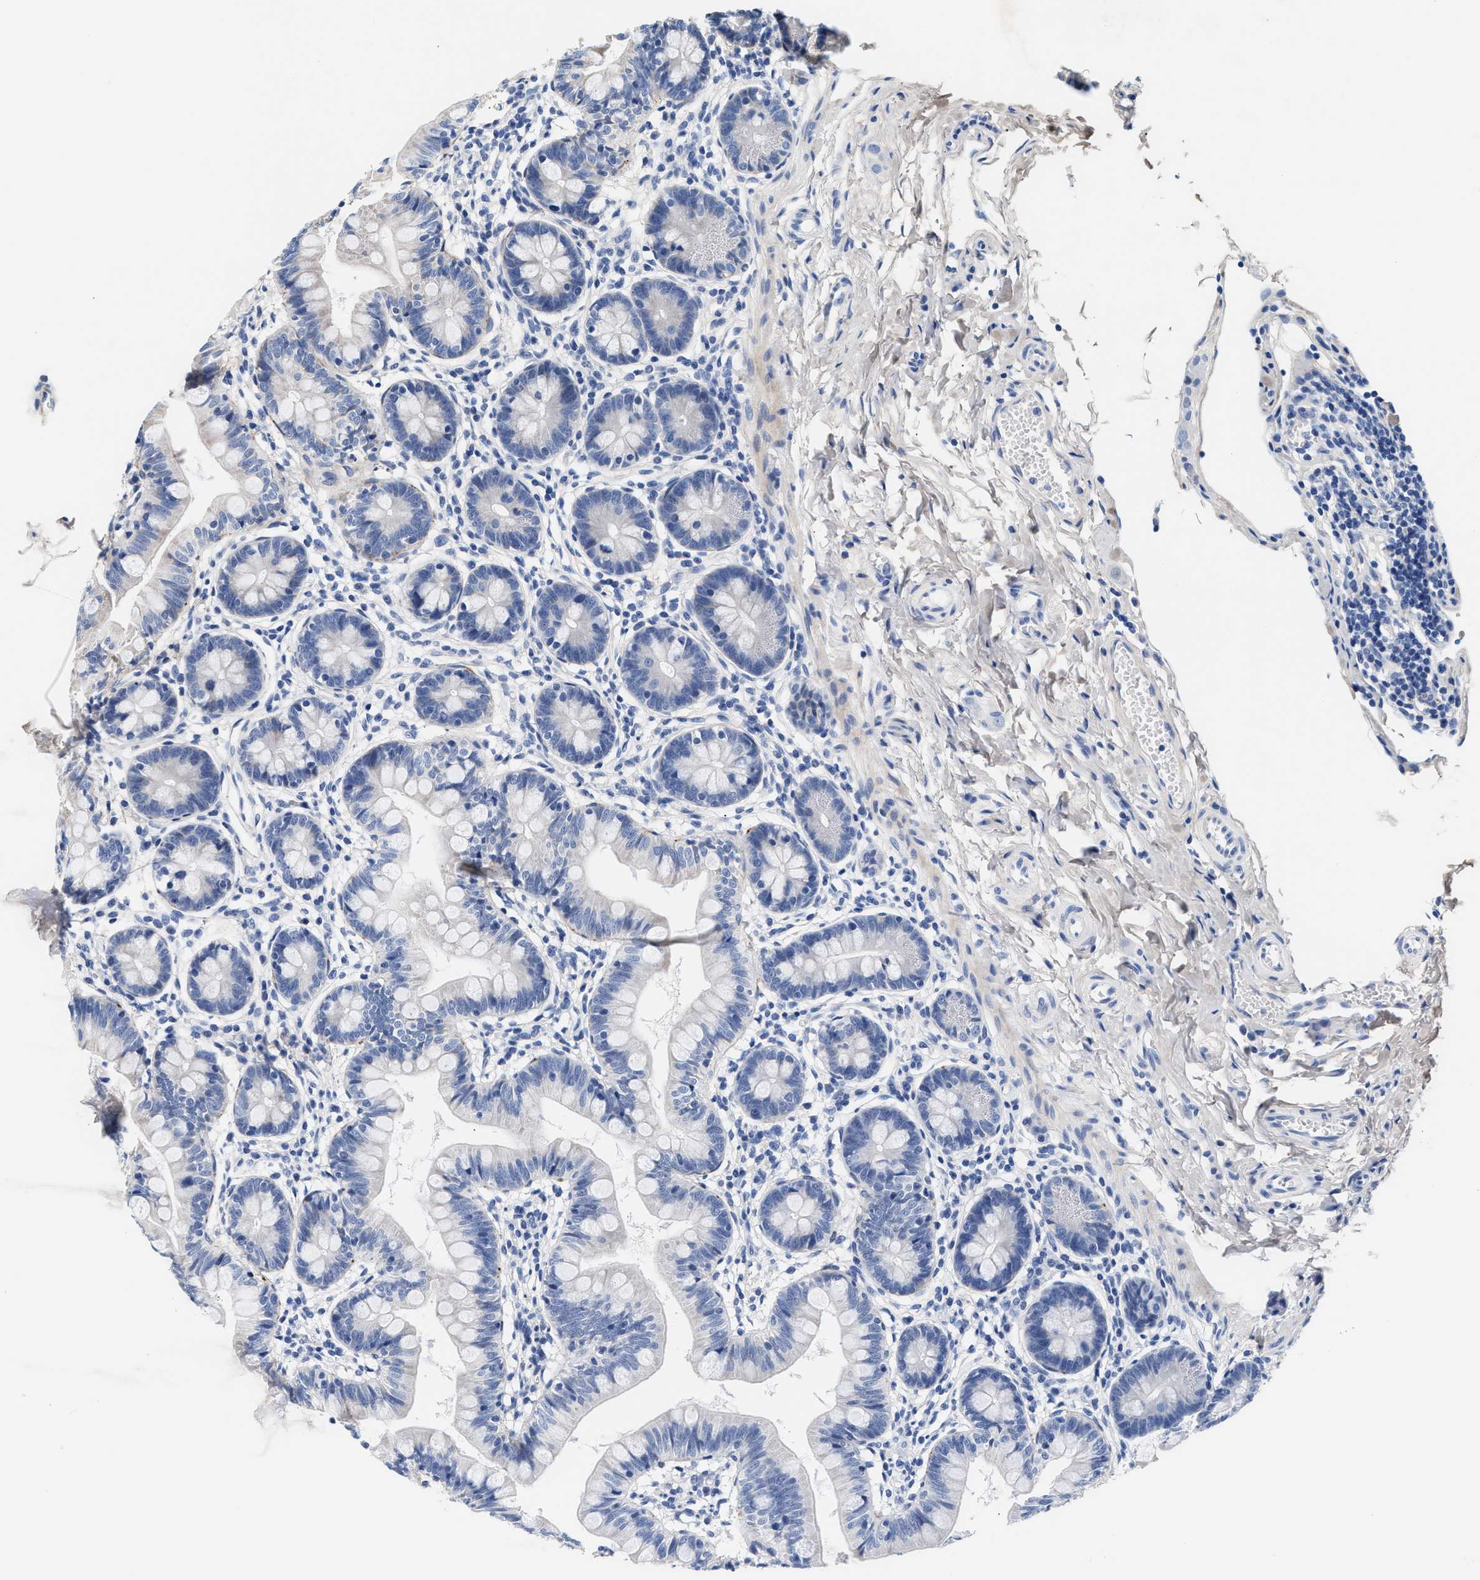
{"staining": {"intensity": "negative", "quantity": "none", "location": "none"}, "tissue": "small intestine", "cell_type": "Glandular cells", "image_type": "normal", "snomed": [{"axis": "morphology", "description": "Normal tissue, NOS"}, {"axis": "topography", "description": "Small intestine"}], "caption": "This histopathology image is of benign small intestine stained with immunohistochemistry (IHC) to label a protein in brown with the nuclei are counter-stained blue. There is no staining in glandular cells.", "gene": "ACTL7B", "patient": {"sex": "male", "age": 7}}